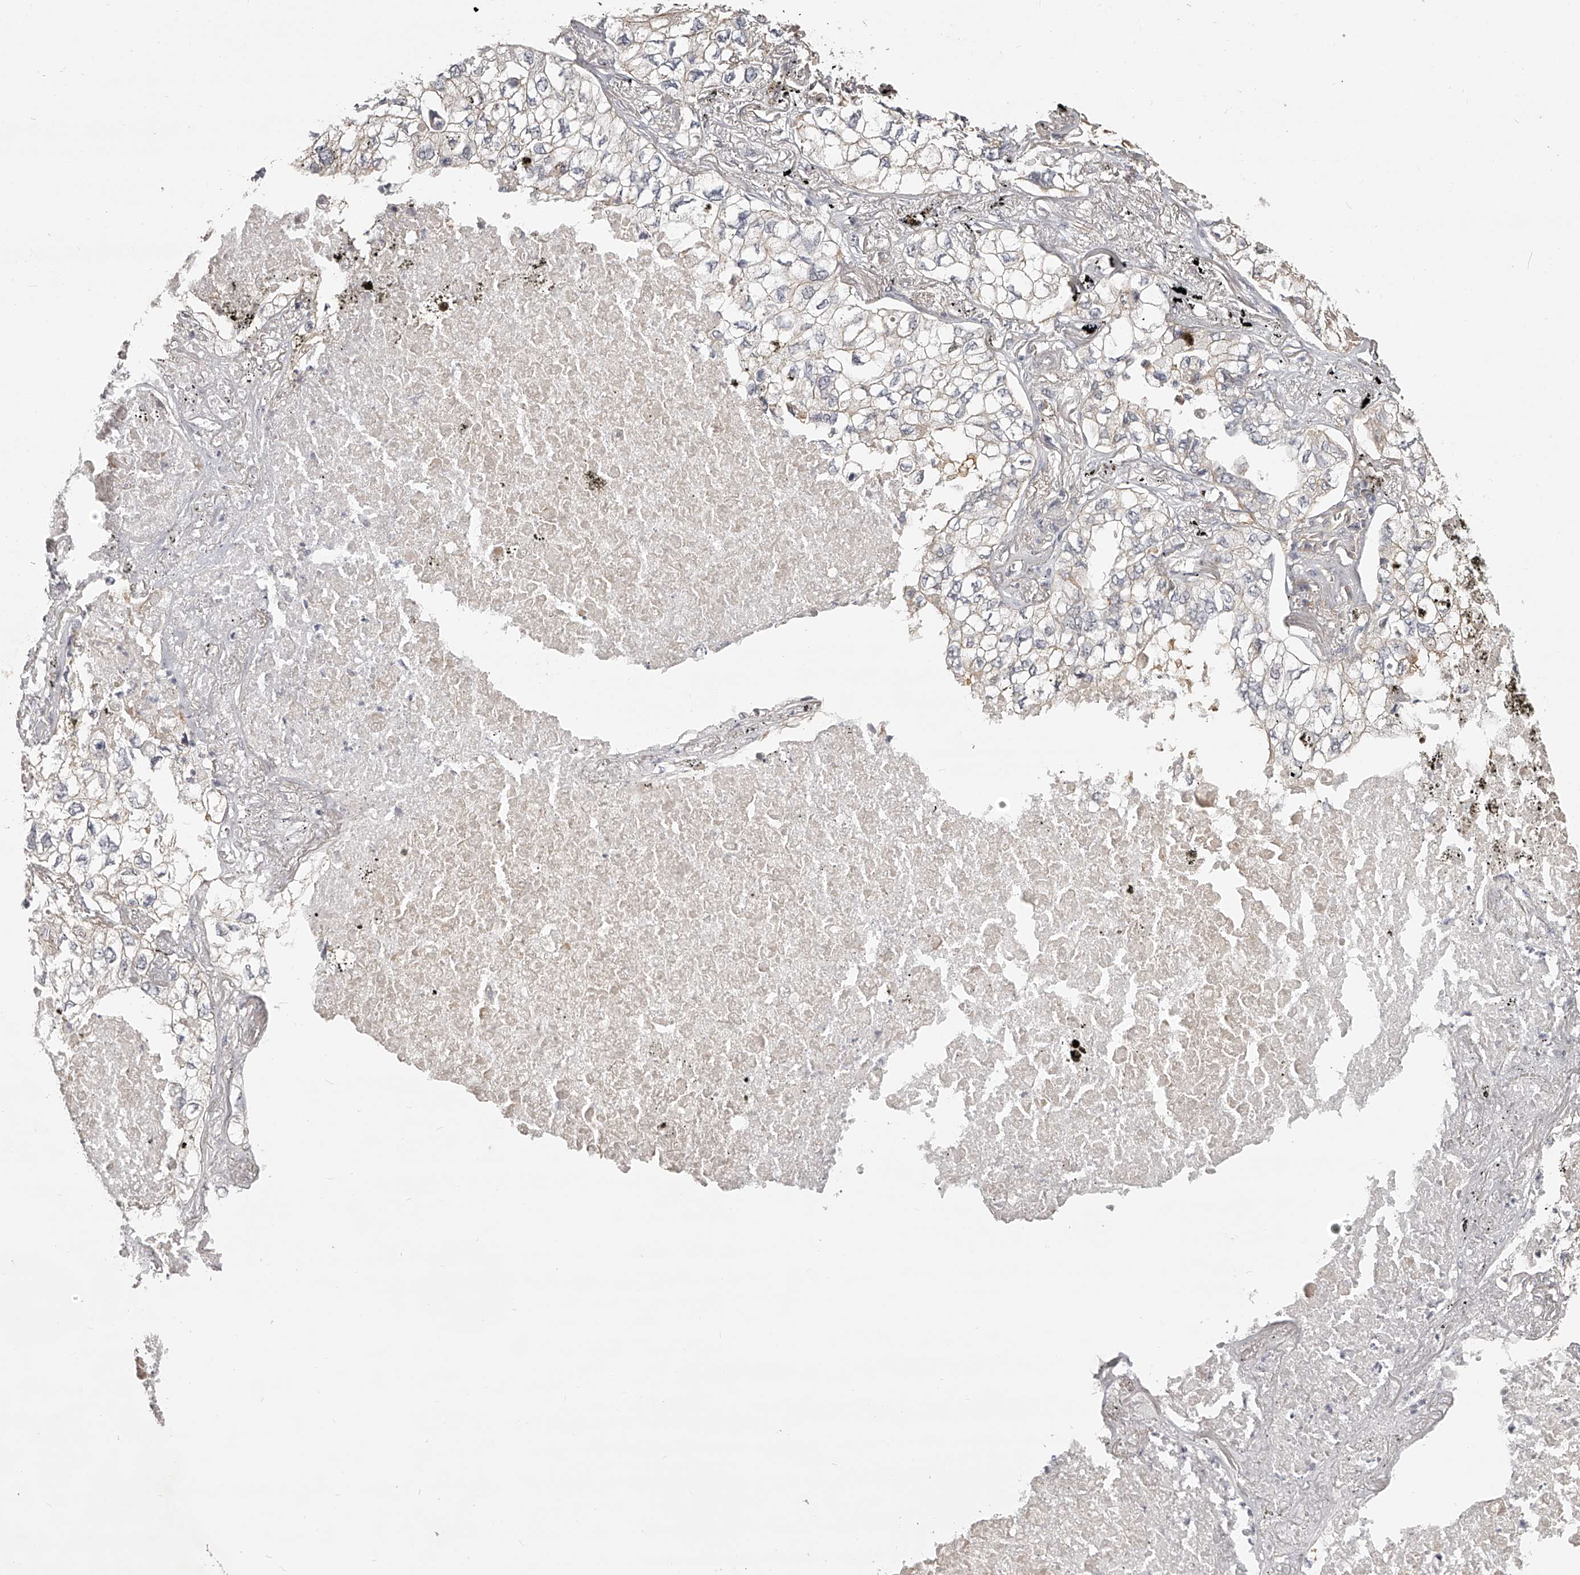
{"staining": {"intensity": "negative", "quantity": "none", "location": "none"}, "tissue": "lung cancer", "cell_type": "Tumor cells", "image_type": "cancer", "snomed": [{"axis": "morphology", "description": "Adenocarcinoma, NOS"}, {"axis": "topography", "description": "Lung"}], "caption": "Immunohistochemistry histopathology image of neoplastic tissue: lung cancer stained with DAB reveals no significant protein positivity in tumor cells.", "gene": "ZNF582", "patient": {"sex": "male", "age": 65}}